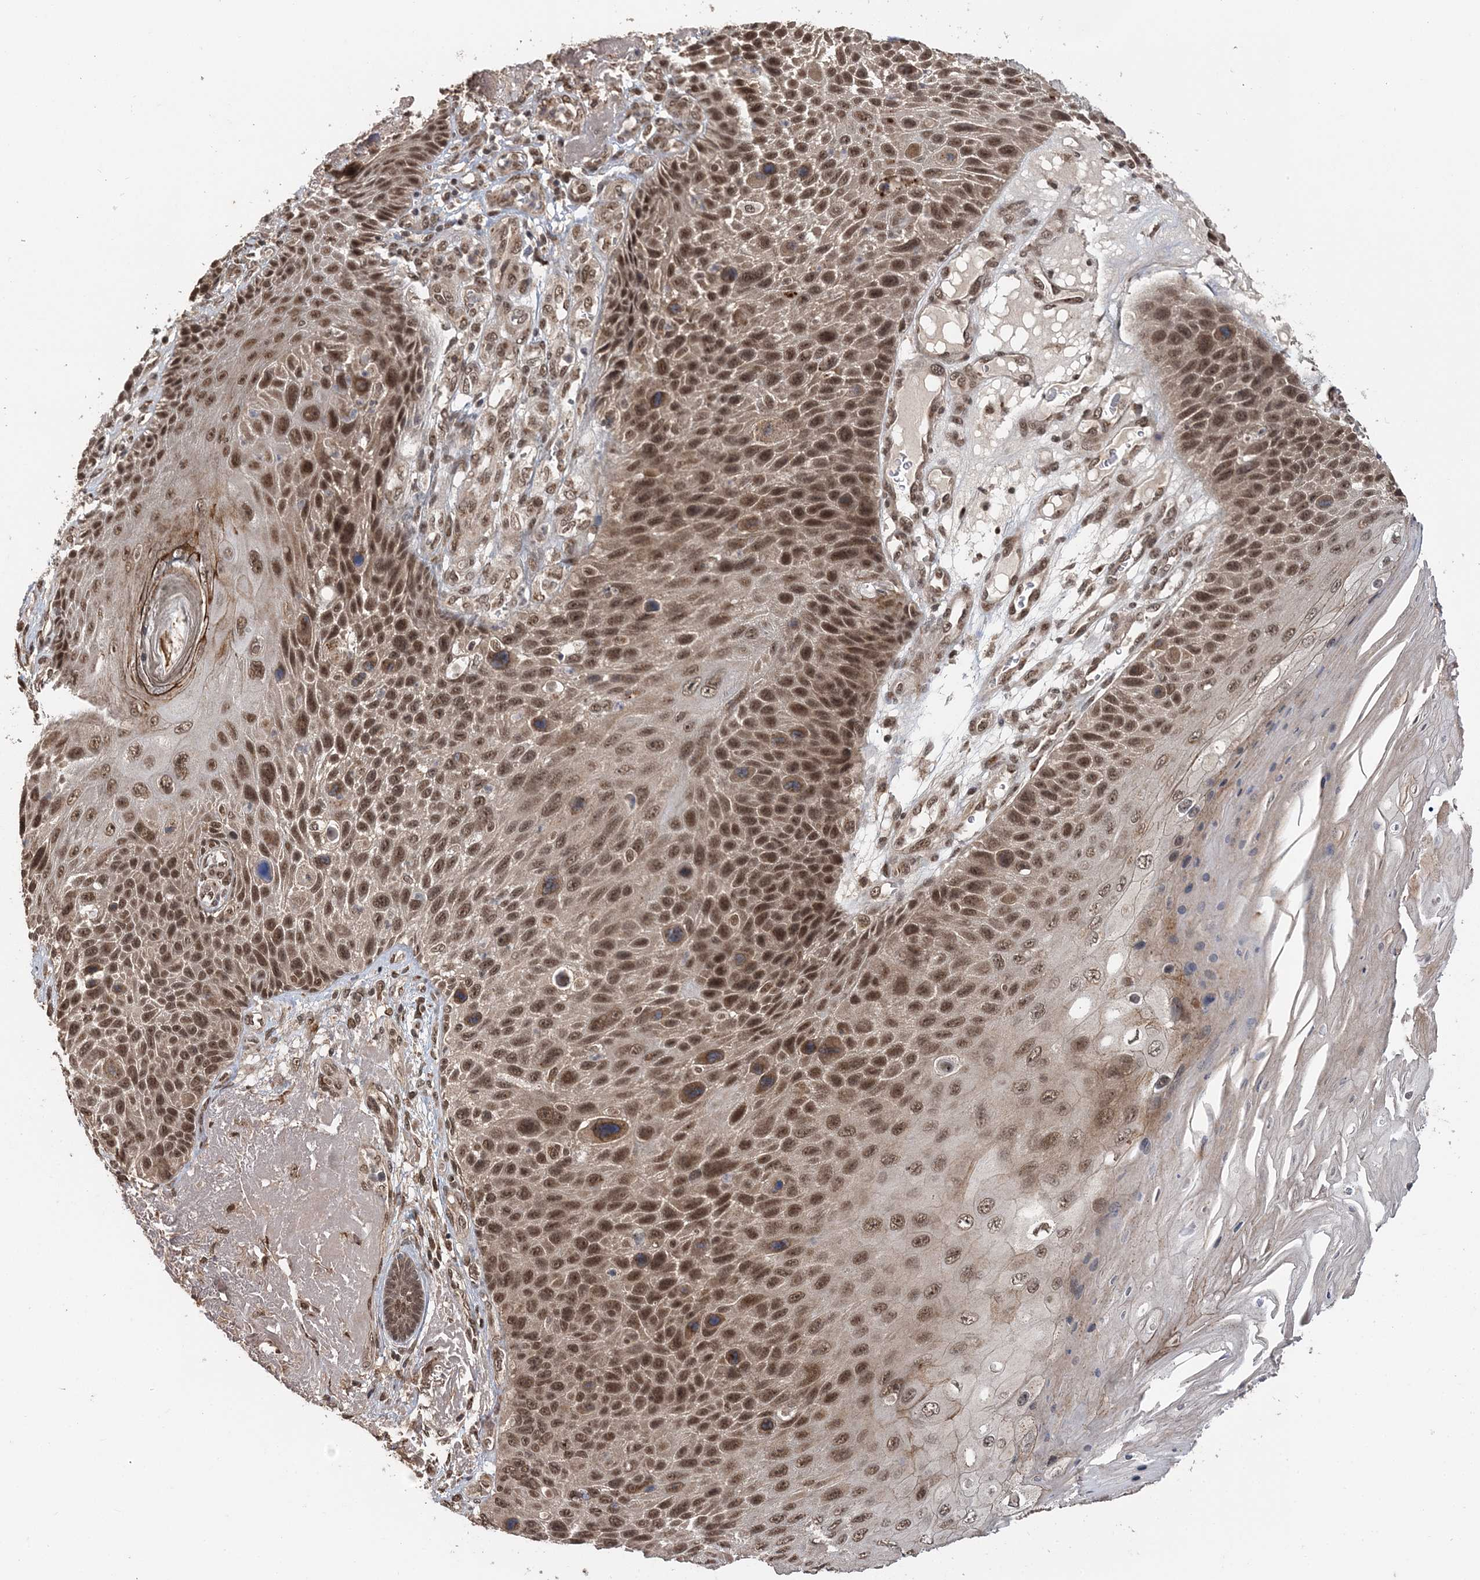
{"staining": {"intensity": "moderate", "quantity": ">75%", "location": "nuclear"}, "tissue": "skin cancer", "cell_type": "Tumor cells", "image_type": "cancer", "snomed": [{"axis": "morphology", "description": "Squamous cell carcinoma, NOS"}, {"axis": "topography", "description": "Skin"}], "caption": "This is a histology image of IHC staining of squamous cell carcinoma (skin), which shows moderate staining in the nuclear of tumor cells.", "gene": "TSHZ2", "patient": {"sex": "female", "age": 88}}